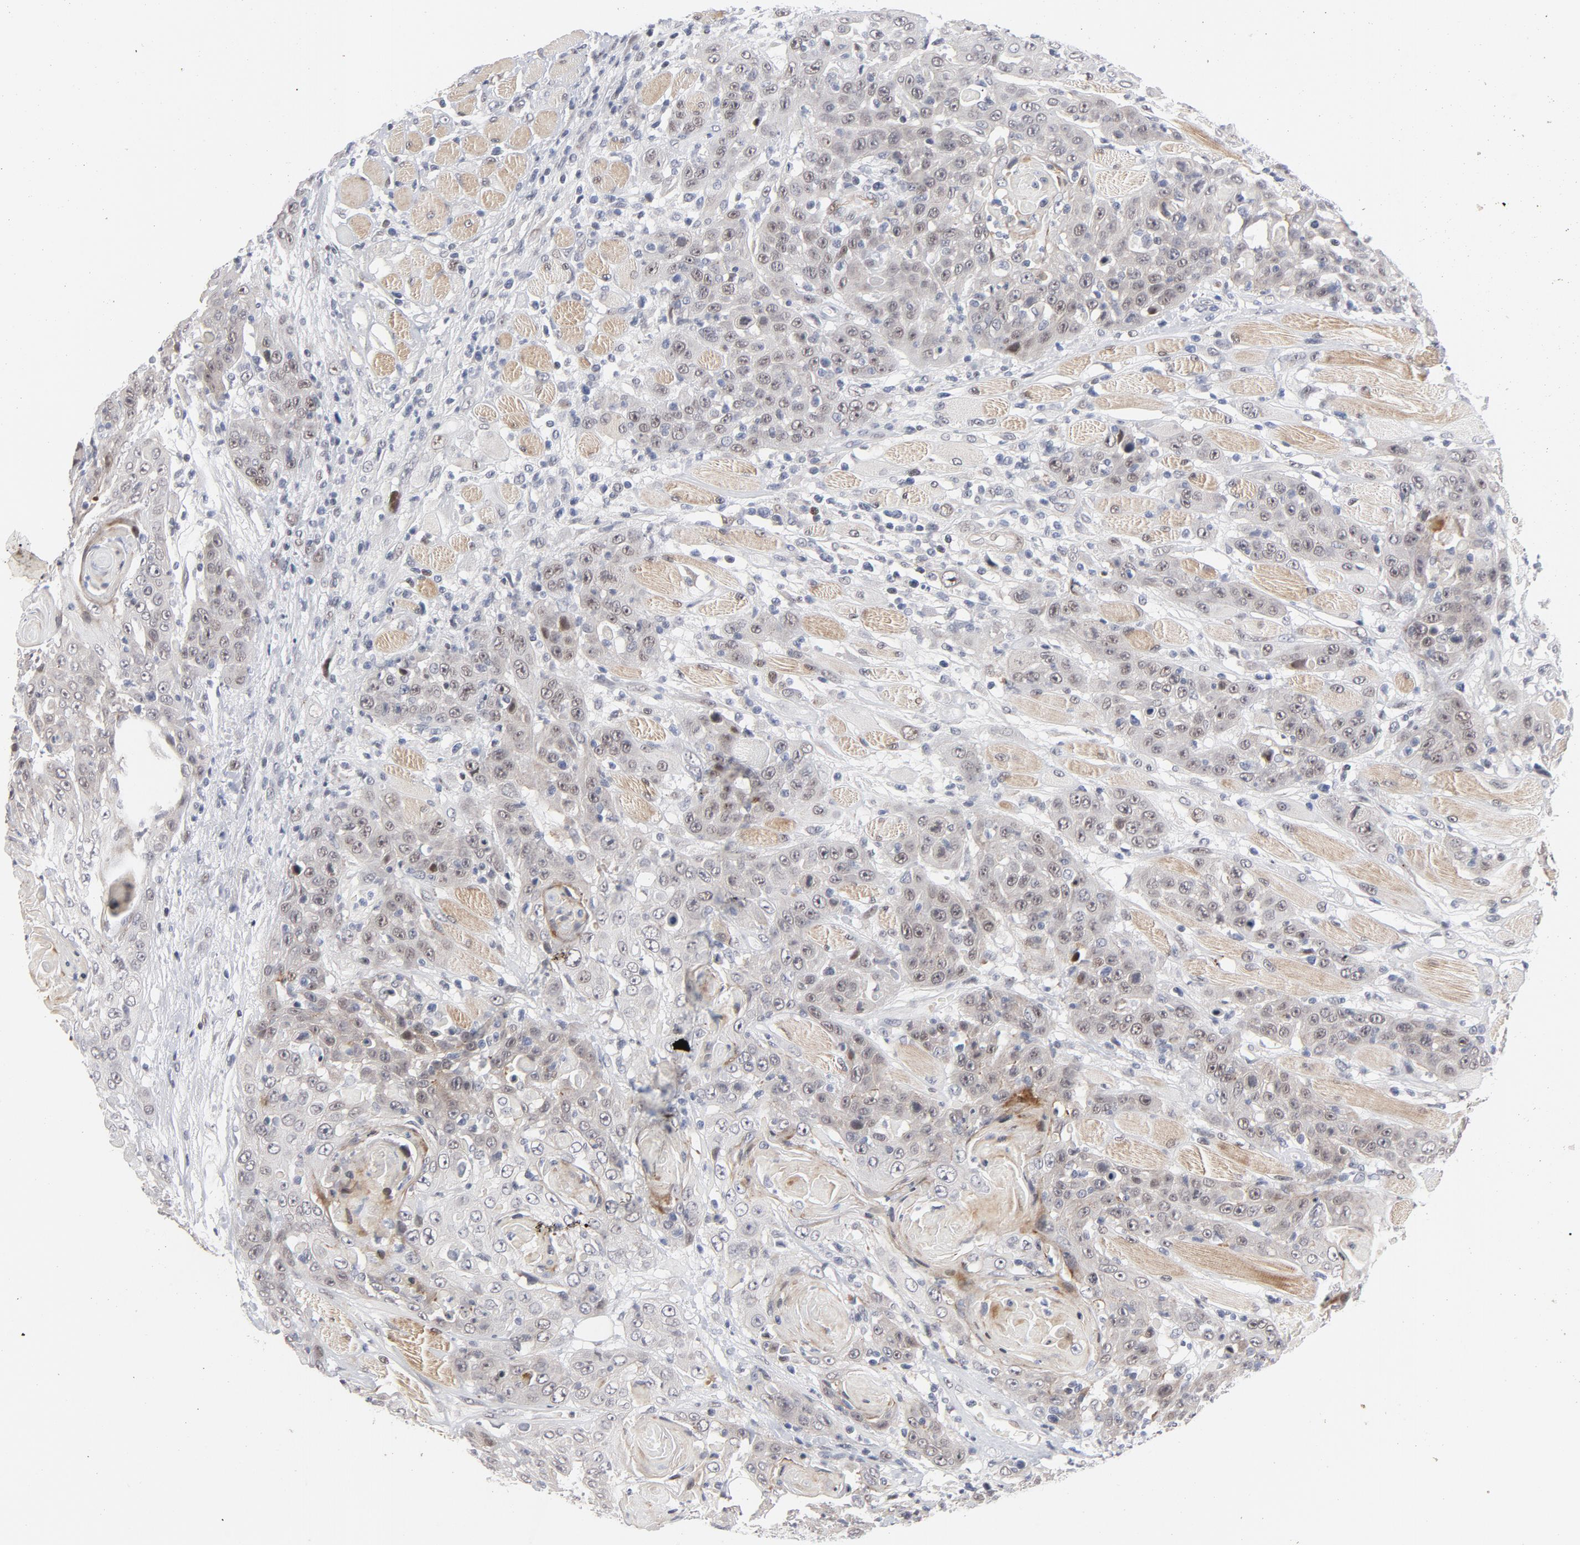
{"staining": {"intensity": "weak", "quantity": "<25%", "location": "cytoplasmic/membranous,nuclear"}, "tissue": "head and neck cancer", "cell_type": "Tumor cells", "image_type": "cancer", "snomed": [{"axis": "morphology", "description": "Squamous cell carcinoma, NOS"}, {"axis": "topography", "description": "Head-Neck"}], "caption": "Protein analysis of head and neck squamous cell carcinoma reveals no significant expression in tumor cells. The staining is performed using DAB brown chromogen with nuclei counter-stained in using hematoxylin.", "gene": "NFIC", "patient": {"sex": "female", "age": 84}}